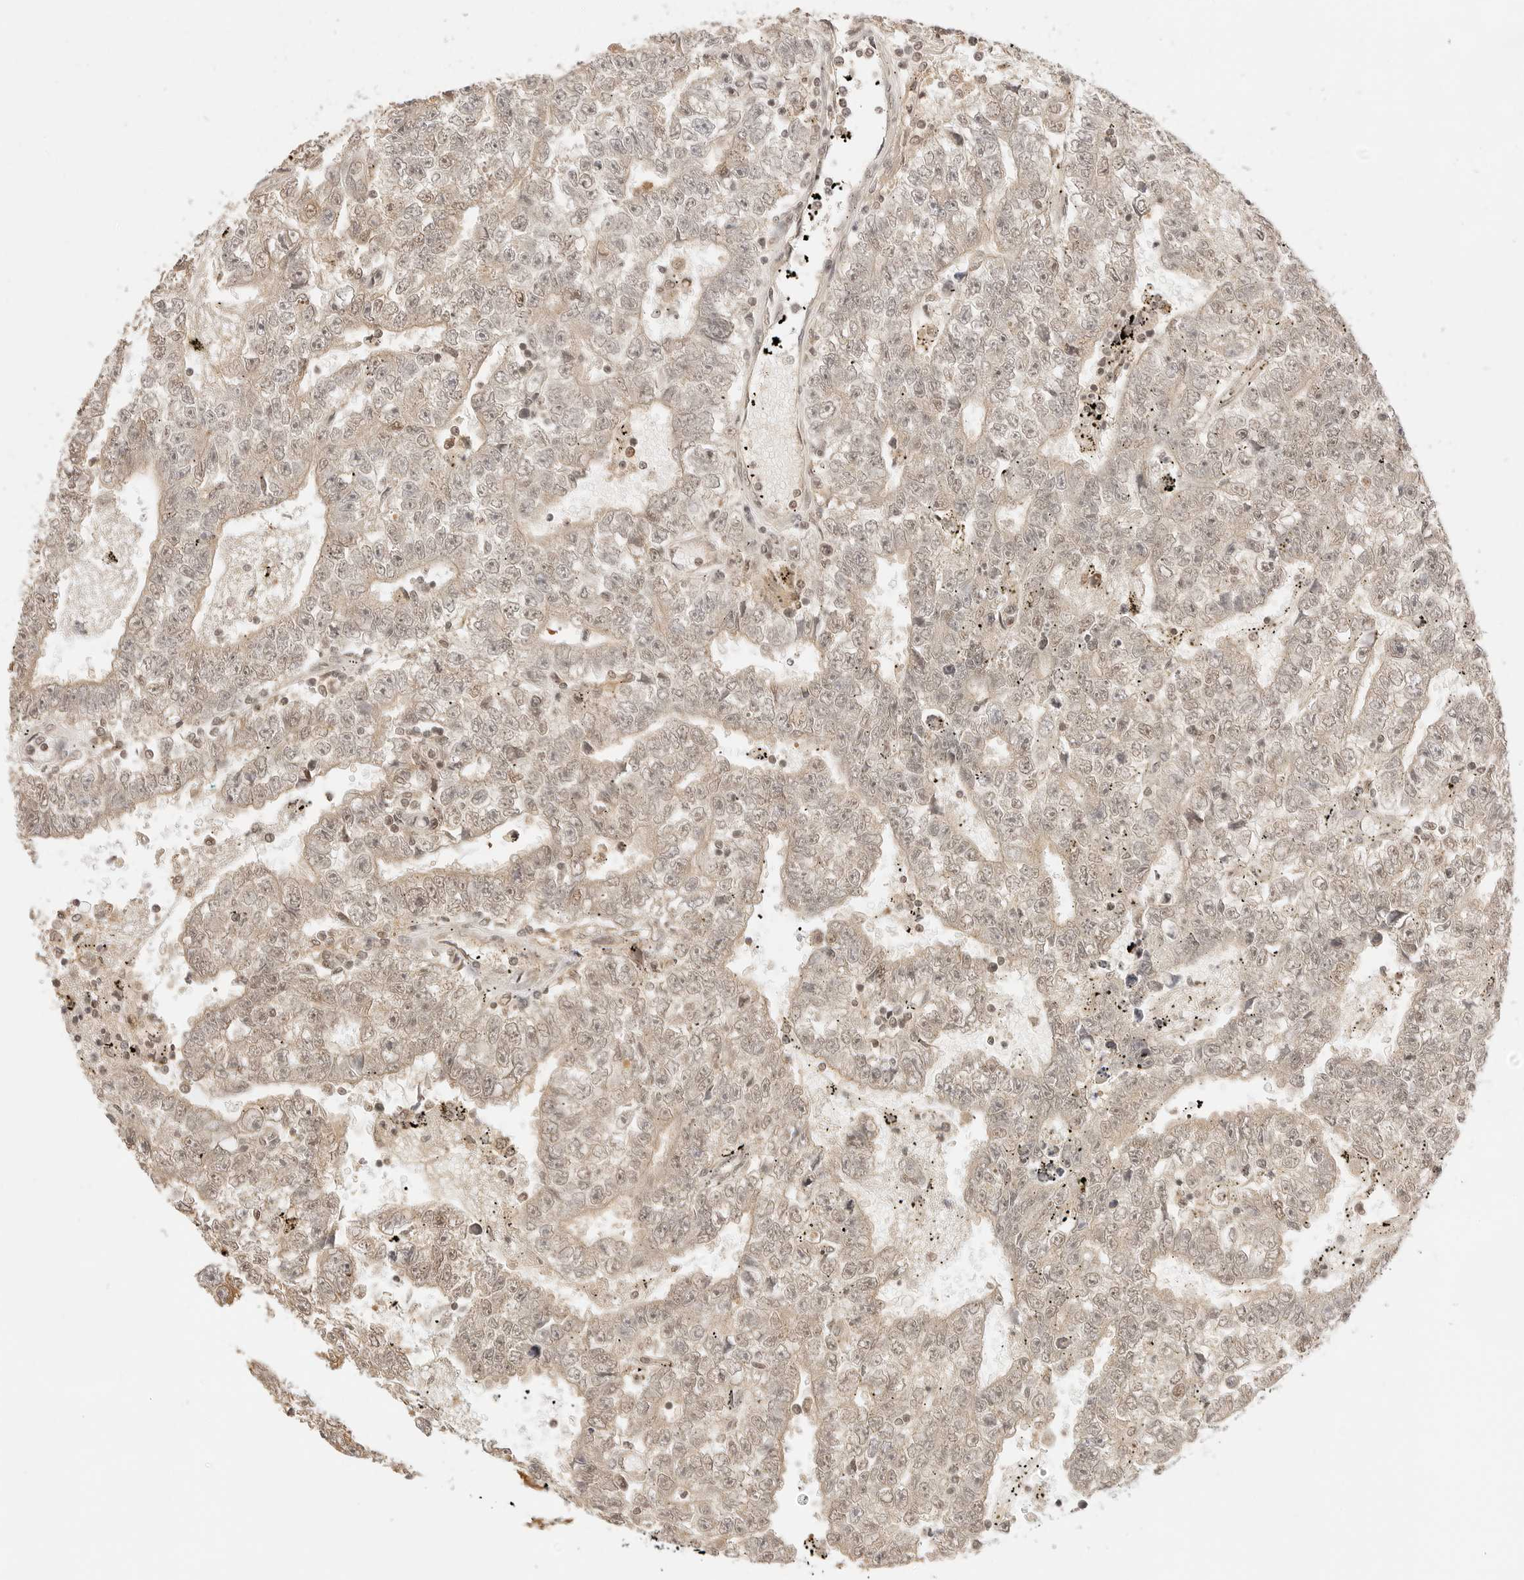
{"staining": {"intensity": "weak", "quantity": ">75%", "location": "cytoplasmic/membranous"}, "tissue": "testis cancer", "cell_type": "Tumor cells", "image_type": "cancer", "snomed": [{"axis": "morphology", "description": "Carcinoma, Embryonal, NOS"}, {"axis": "topography", "description": "Testis"}], "caption": "Human embryonal carcinoma (testis) stained with a brown dye exhibits weak cytoplasmic/membranous positive positivity in approximately >75% of tumor cells.", "gene": "SEPTIN4", "patient": {"sex": "male", "age": 25}}